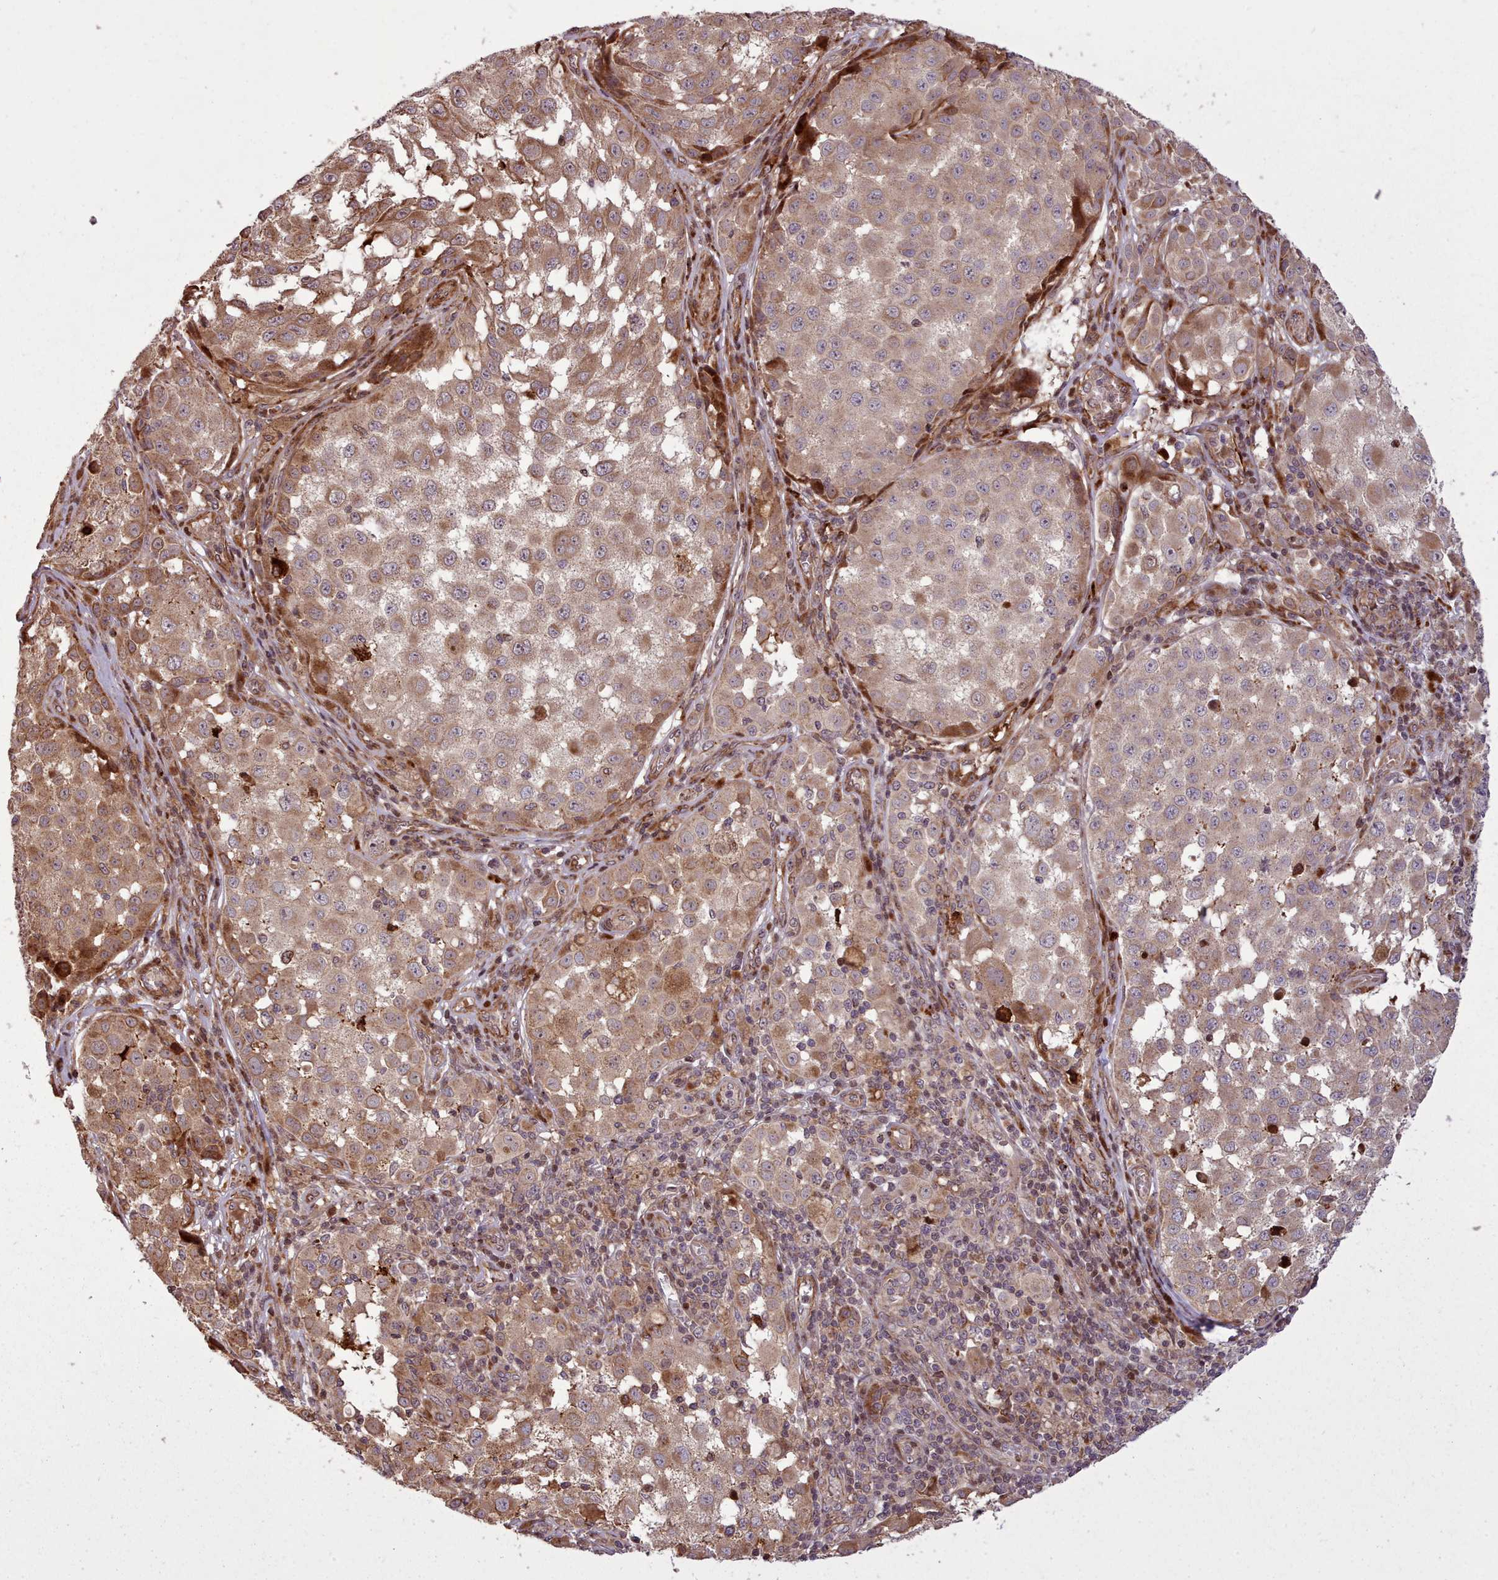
{"staining": {"intensity": "moderate", "quantity": ">75%", "location": "cytoplasmic/membranous"}, "tissue": "melanoma", "cell_type": "Tumor cells", "image_type": "cancer", "snomed": [{"axis": "morphology", "description": "Malignant melanoma, NOS"}, {"axis": "topography", "description": "Skin"}], "caption": "Melanoma stained with a brown dye shows moderate cytoplasmic/membranous positive expression in approximately >75% of tumor cells.", "gene": "NLRP7", "patient": {"sex": "male", "age": 64}}